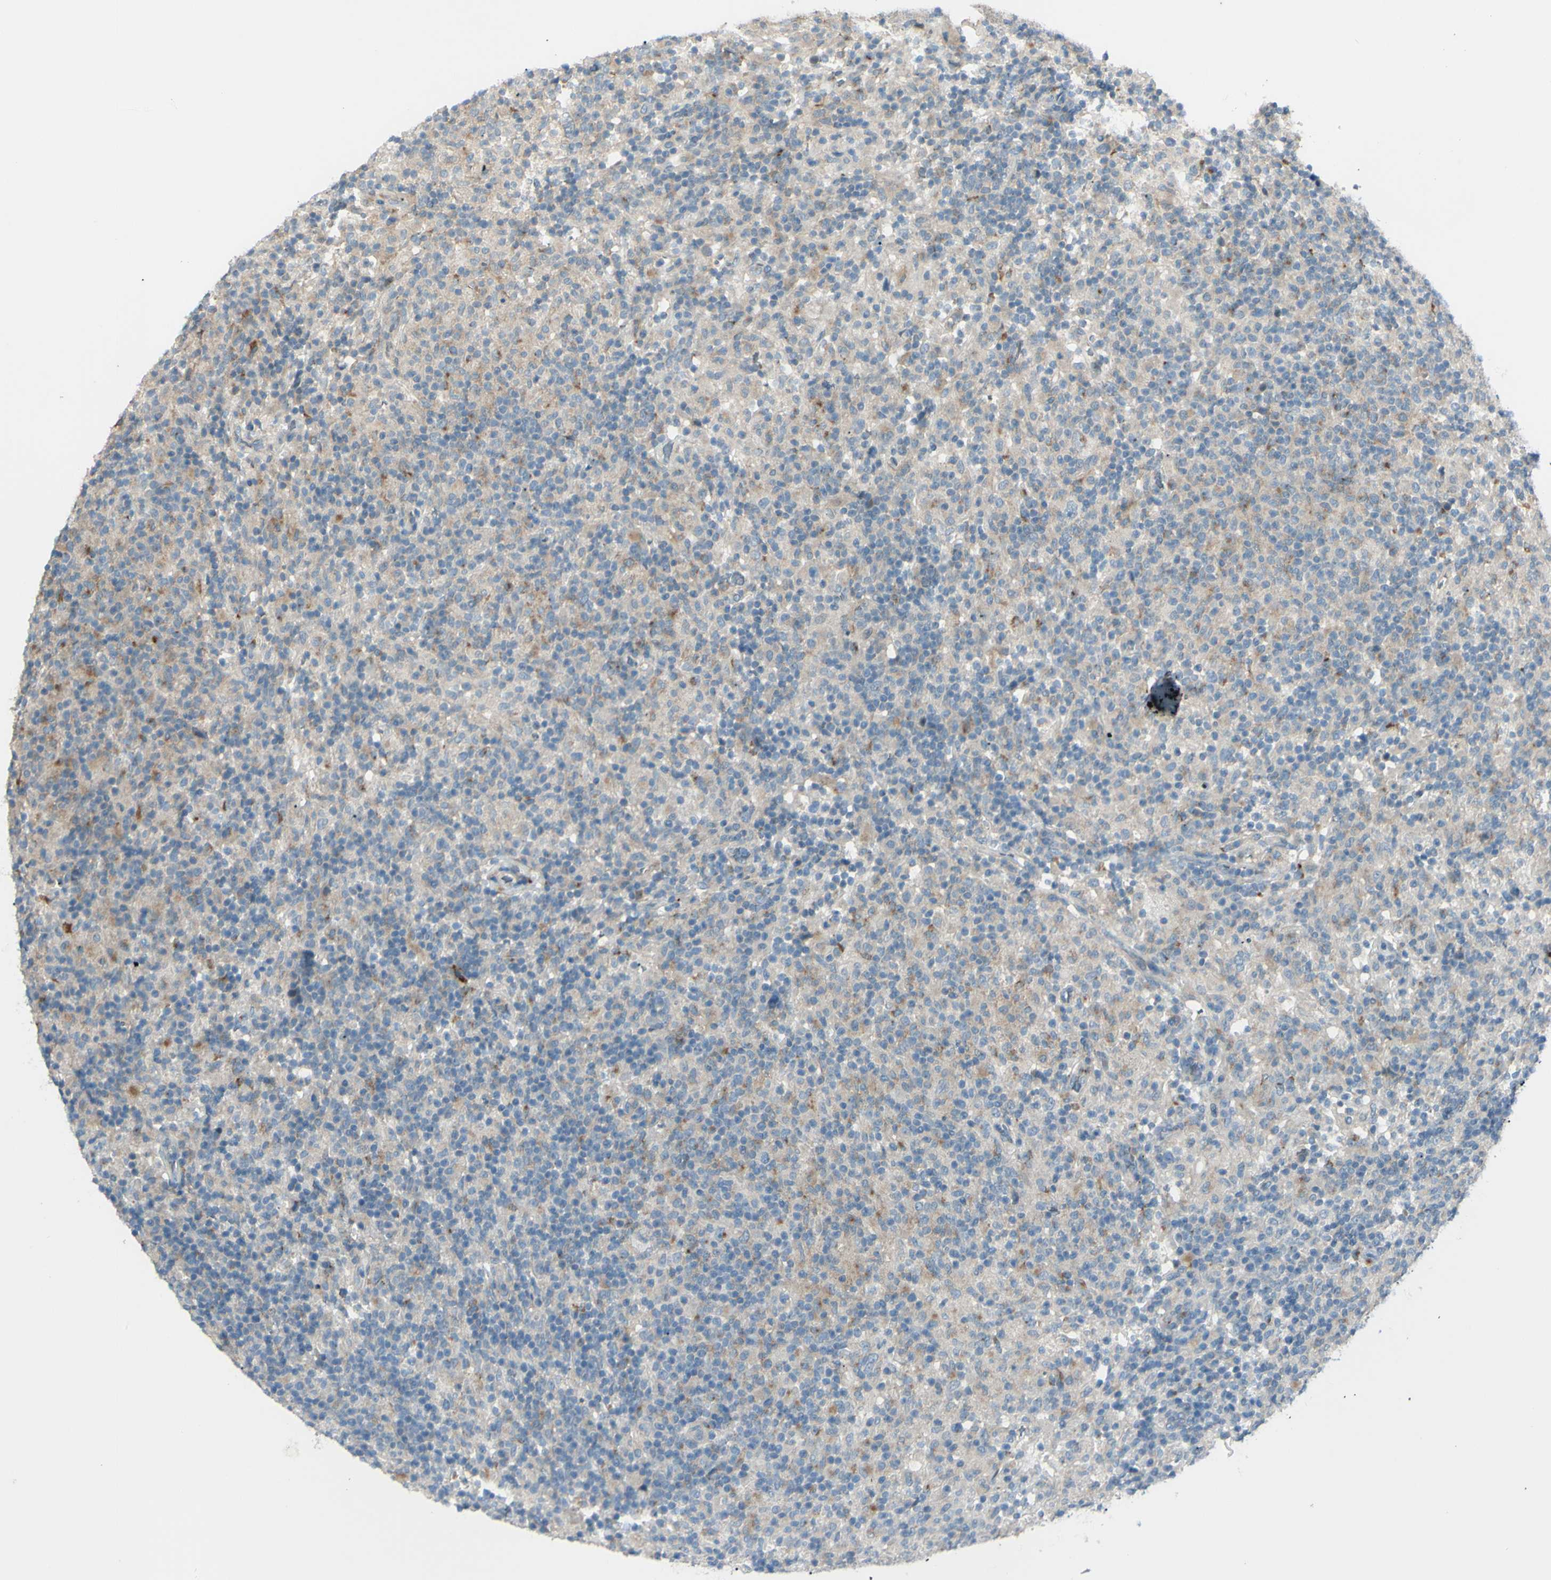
{"staining": {"intensity": "weak", "quantity": "<25%", "location": "cytoplasmic/membranous"}, "tissue": "lymphoma", "cell_type": "Tumor cells", "image_type": "cancer", "snomed": [{"axis": "morphology", "description": "Hodgkin's disease, NOS"}, {"axis": "topography", "description": "Lymph node"}], "caption": "Micrograph shows no protein positivity in tumor cells of lymphoma tissue.", "gene": "LMTK2", "patient": {"sex": "male", "age": 70}}